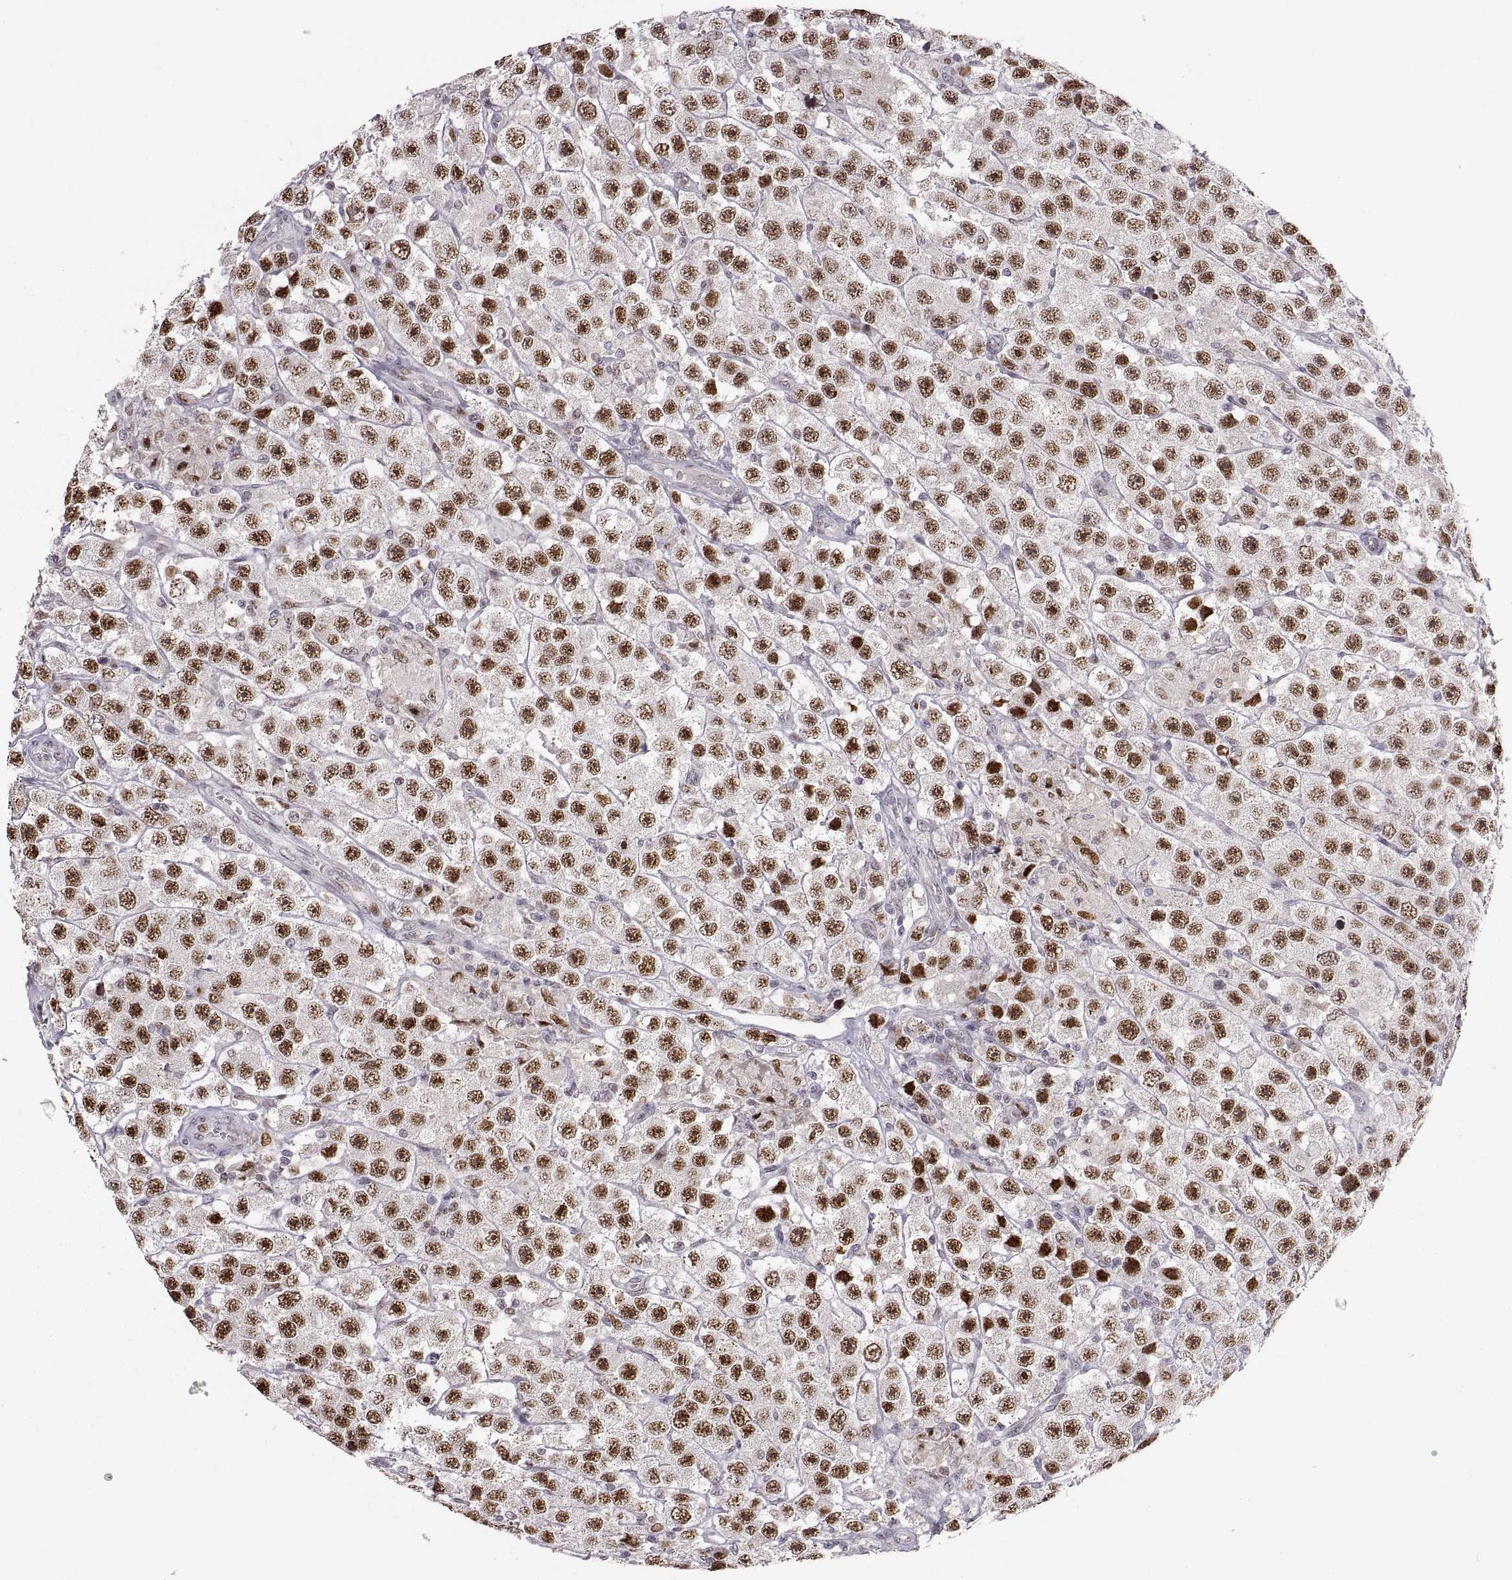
{"staining": {"intensity": "strong", "quantity": ">75%", "location": "nuclear"}, "tissue": "testis cancer", "cell_type": "Tumor cells", "image_type": "cancer", "snomed": [{"axis": "morphology", "description": "Seminoma, NOS"}, {"axis": "topography", "description": "Testis"}], "caption": "Human seminoma (testis) stained for a protein (brown) demonstrates strong nuclear positive positivity in about >75% of tumor cells.", "gene": "SNAI1", "patient": {"sex": "male", "age": 45}}